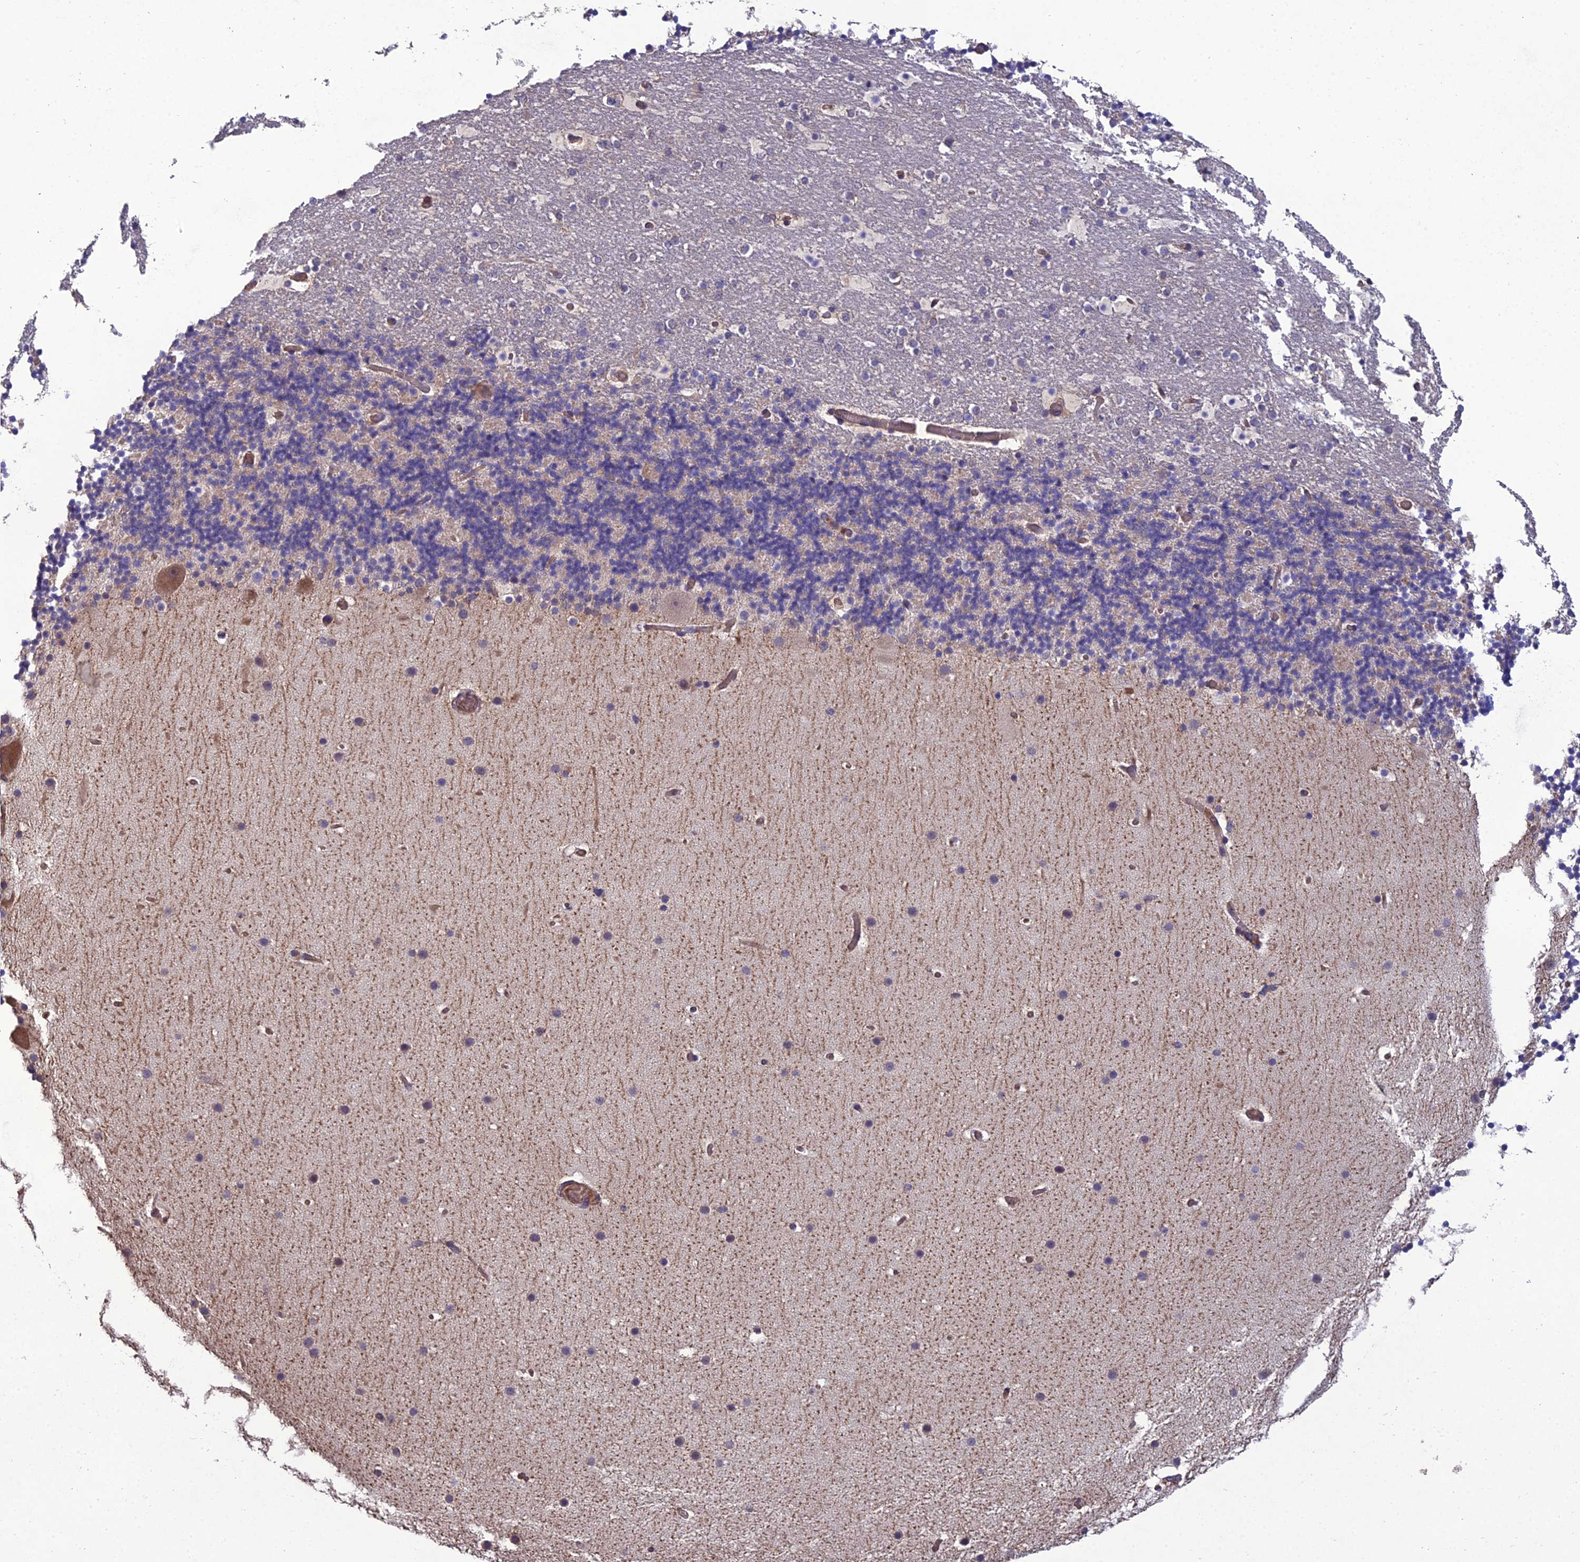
{"staining": {"intensity": "negative", "quantity": "none", "location": "none"}, "tissue": "cerebellum", "cell_type": "Cells in granular layer", "image_type": "normal", "snomed": [{"axis": "morphology", "description": "Normal tissue, NOS"}, {"axis": "topography", "description": "Cerebellum"}], "caption": "Benign cerebellum was stained to show a protein in brown. There is no significant expression in cells in granular layer. (DAB (3,3'-diaminobenzidine) immunohistochemistry with hematoxylin counter stain).", "gene": "GALR2", "patient": {"sex": "male", "age": 57}}